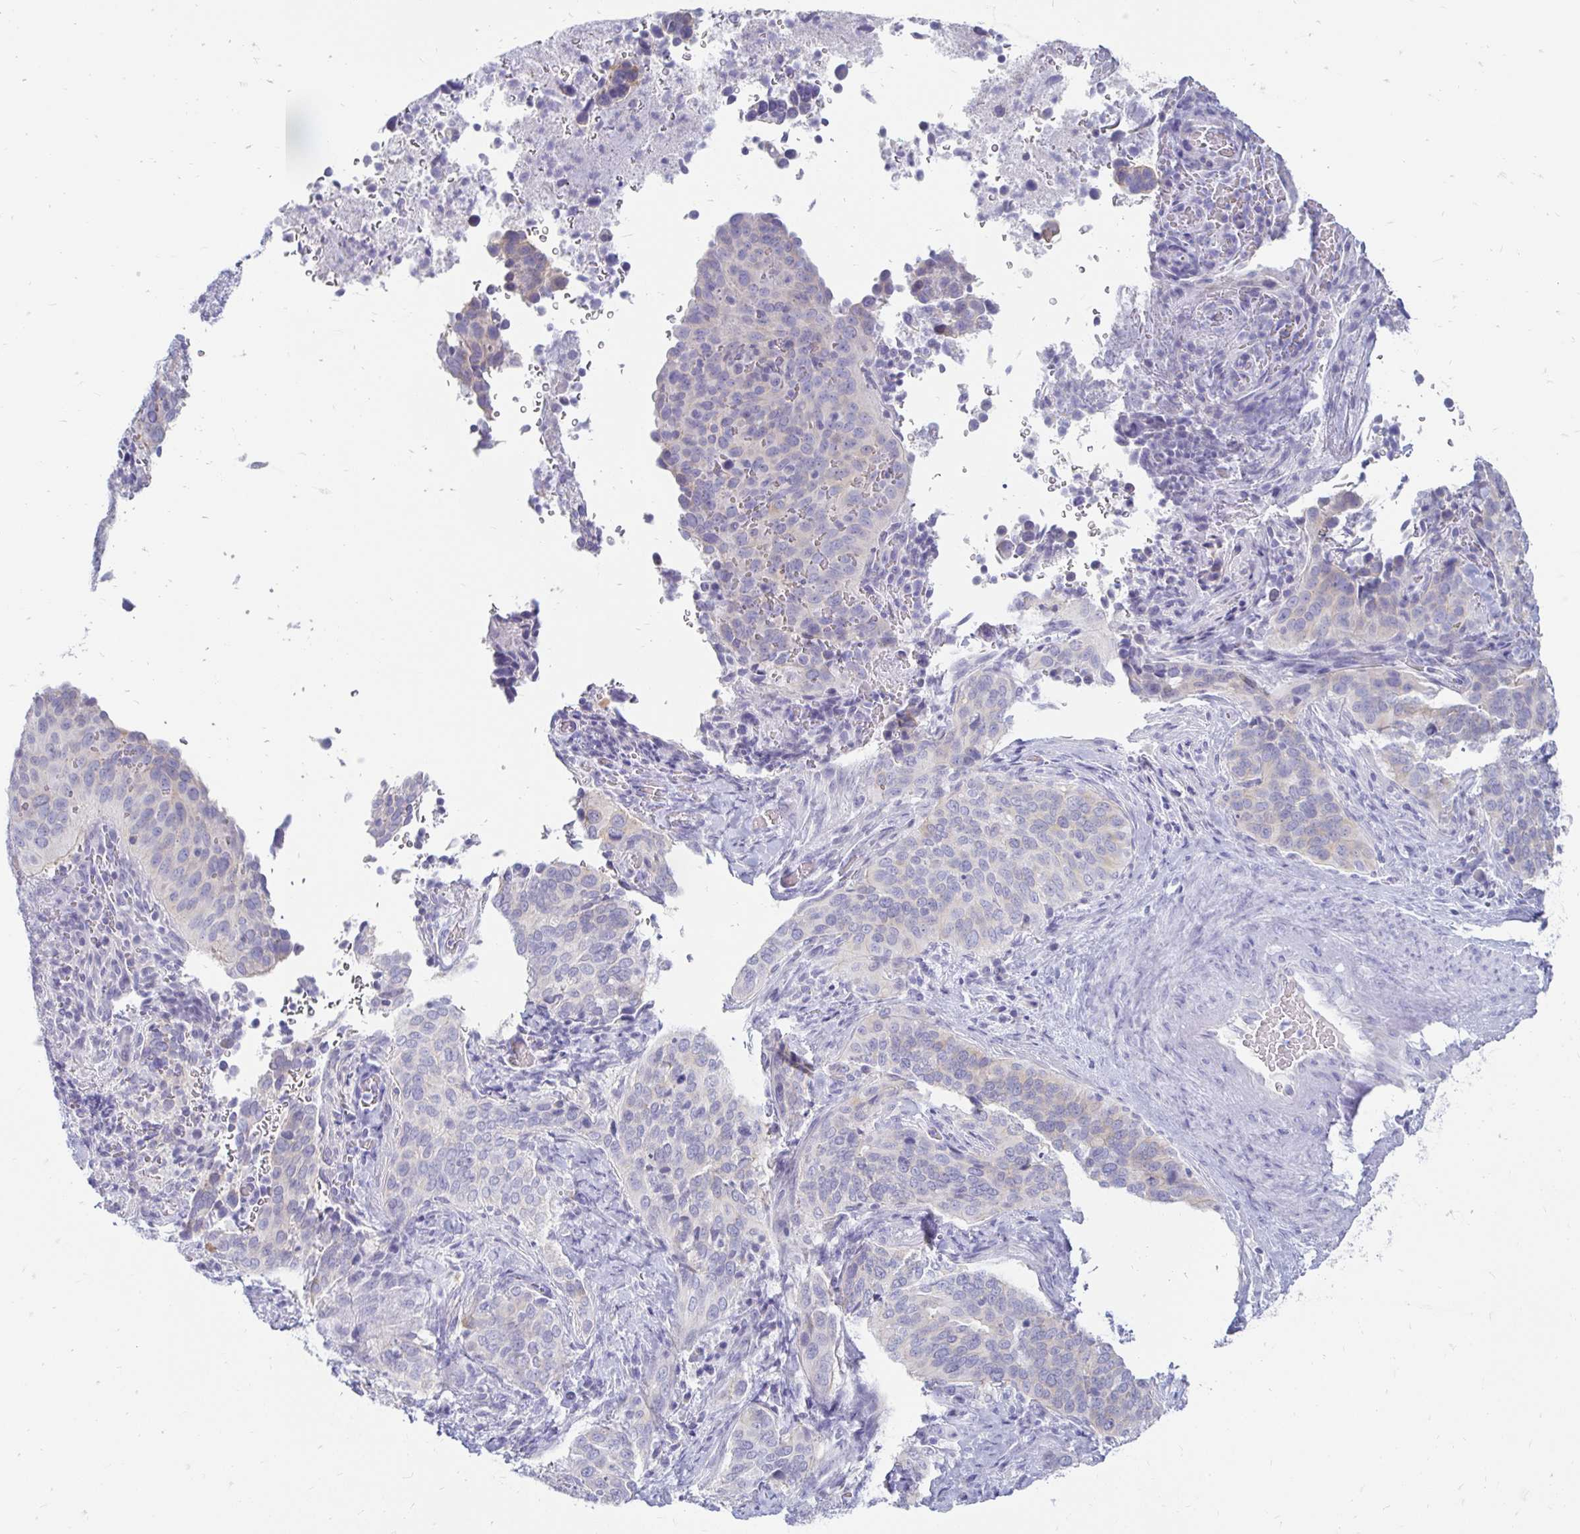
{"staining": {"intensity": "weak", "quantity": "<25%", "location": "cytoplasmic/membranous"}, "tissue": "cervical cancer", "cell_type": "Tumor cells", "image_type": "cancer", "snomed": [{"axis": "morphology", "description": "Squamous cell carcinoma, NOS"}, {"axis": "topography", "description": "Cervix"}], "caption": "This is an IHC histopathology image of human cervical cancer (squamous cell carcinoma). There is no positivity in tumor cells.", "gene": "PEG10", "patient": {"sex": "female", "age": 38}}